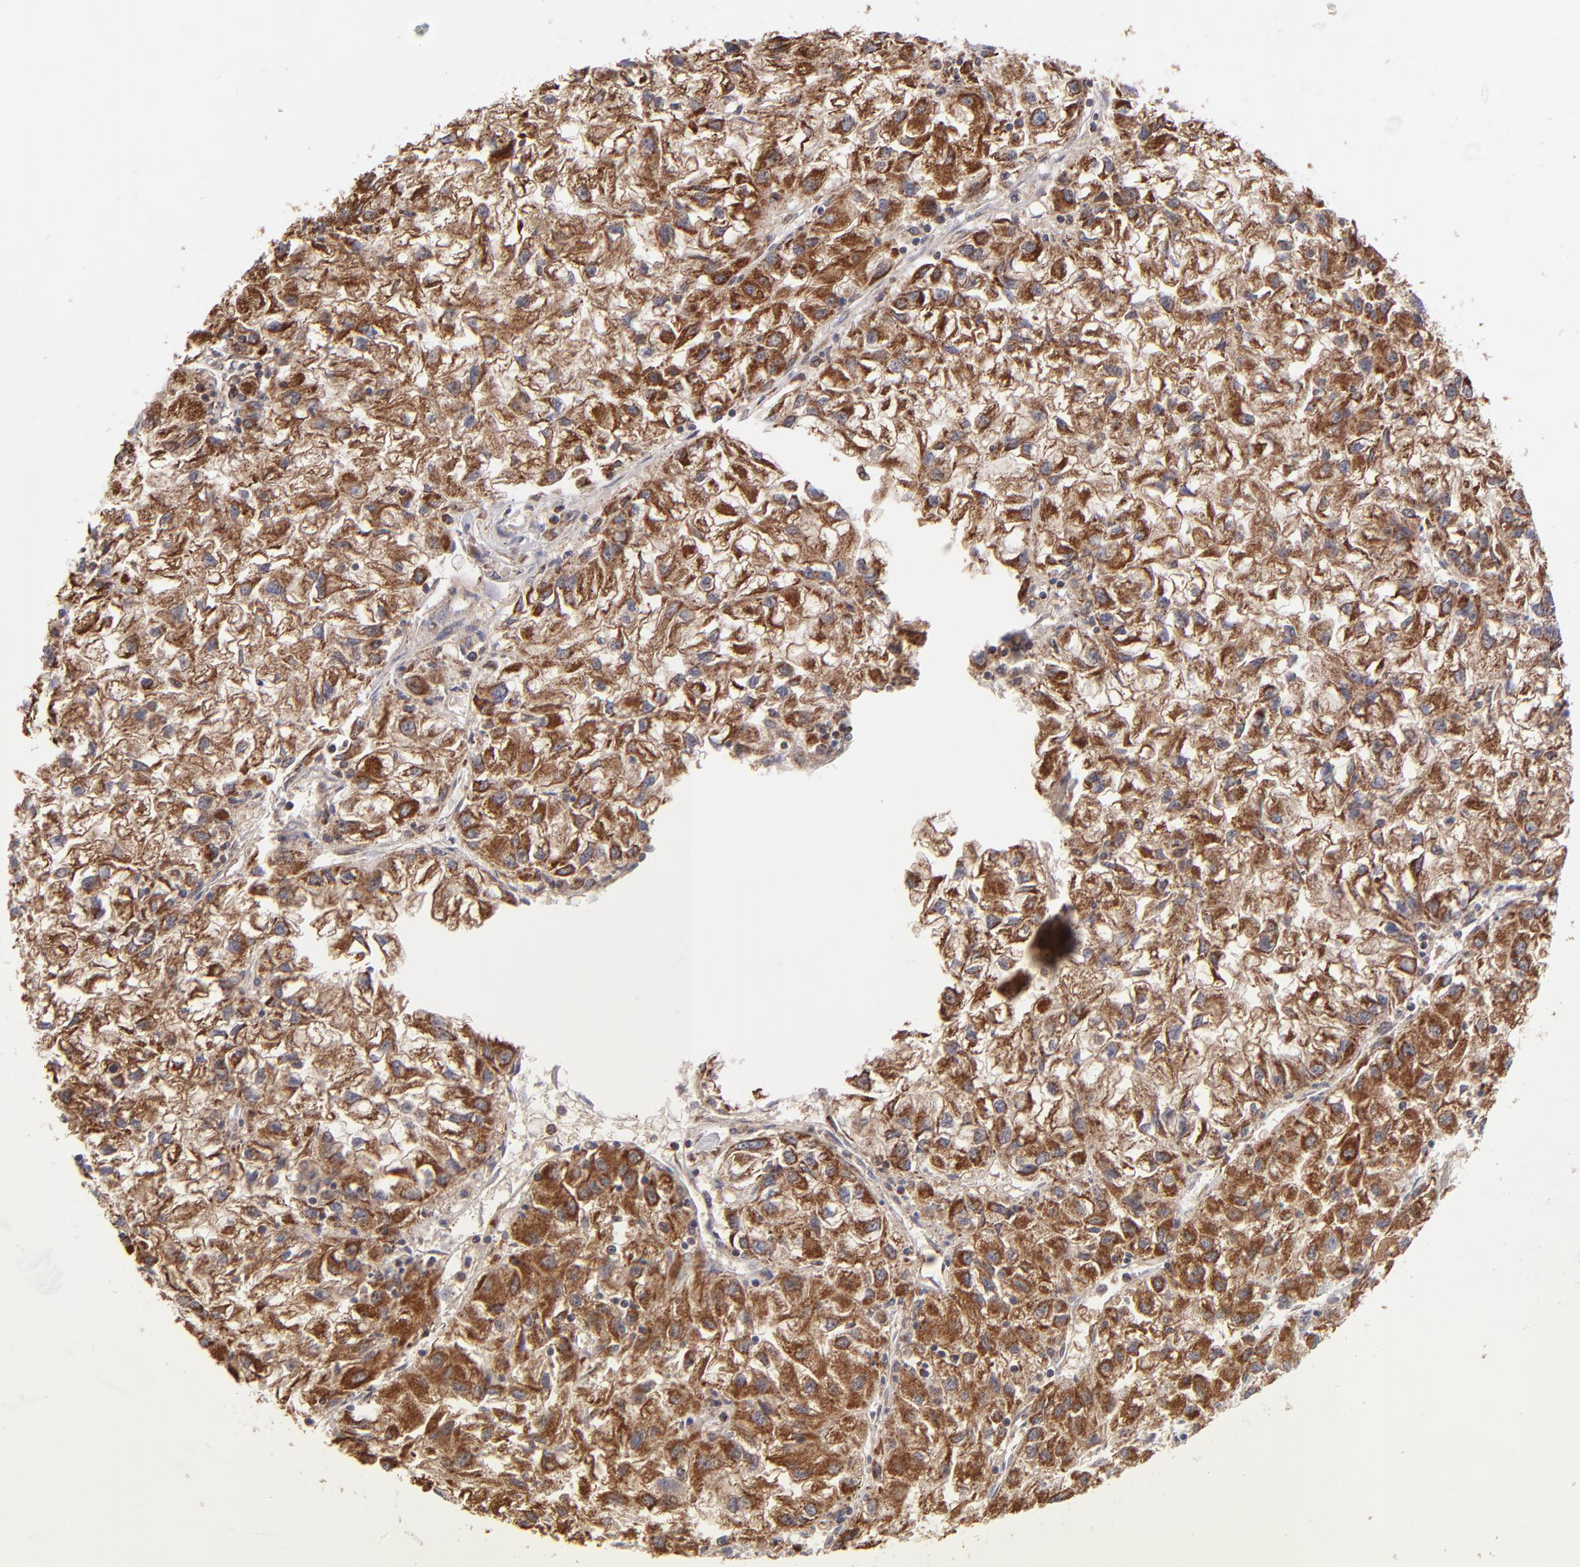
{"staining": {"intensity": "strong", "quantity": ">75%", "location": "cytoplasmic/membranous"}, "tissue": "renal cancer", "cell_type": "Tumor cells", "image_type": "cancer", "snomed": [{"axis": "morphology", "description": "Adenocarcinoma, NOS"}, {"axis": "topography", "description": "Kidney"}], "caption": "Renal cancer tissue displays strong cytoplasmic/membranous expression in approximately >75% of tumor cells", "gene": "SLC15A1", "patient": {"sex": "male", "age": 59}}